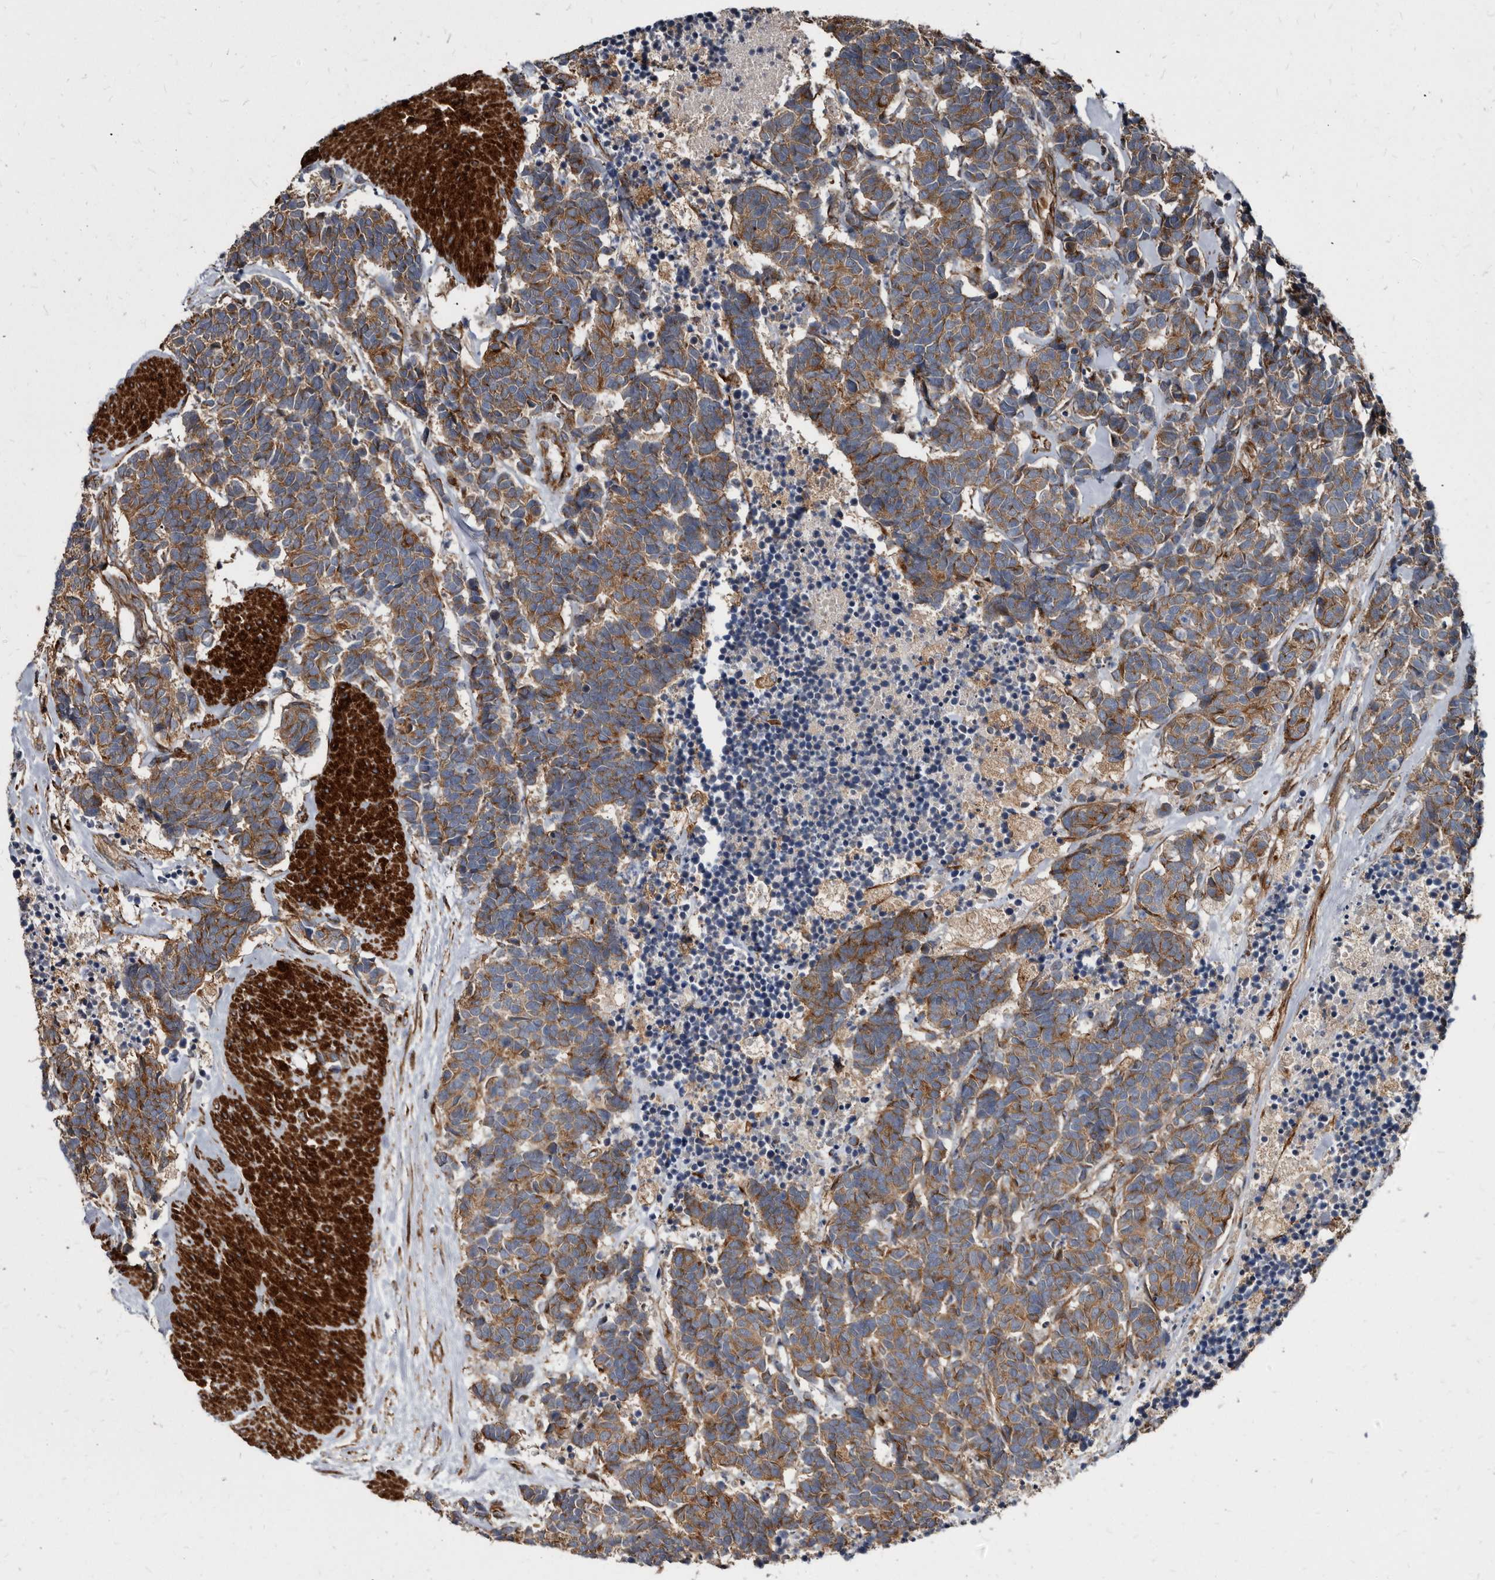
{"staining": {"intensity": "moderate", "quantity": ">75%", "location": "cytoplasmic/membranous"}, "tissue": "carcinoid", "cell_type": "Tumor cells", "image_type": "cancer", "snomed": [{"axis": "morphology", "description": "Carcinoma, NOS"}, {"axis": "morphology", "description": "Carcinoid, malignant, NOS"}, {"axis": "topography", "description": "Urinary bladder"}], "caption": "Protein expression analysis of carcinoid reveals moderate cytoplasmic/membranous staining in about >75% of tumor cells.", "gene": "KCTD20", "patient": {"sex": "male", "age": 57}}